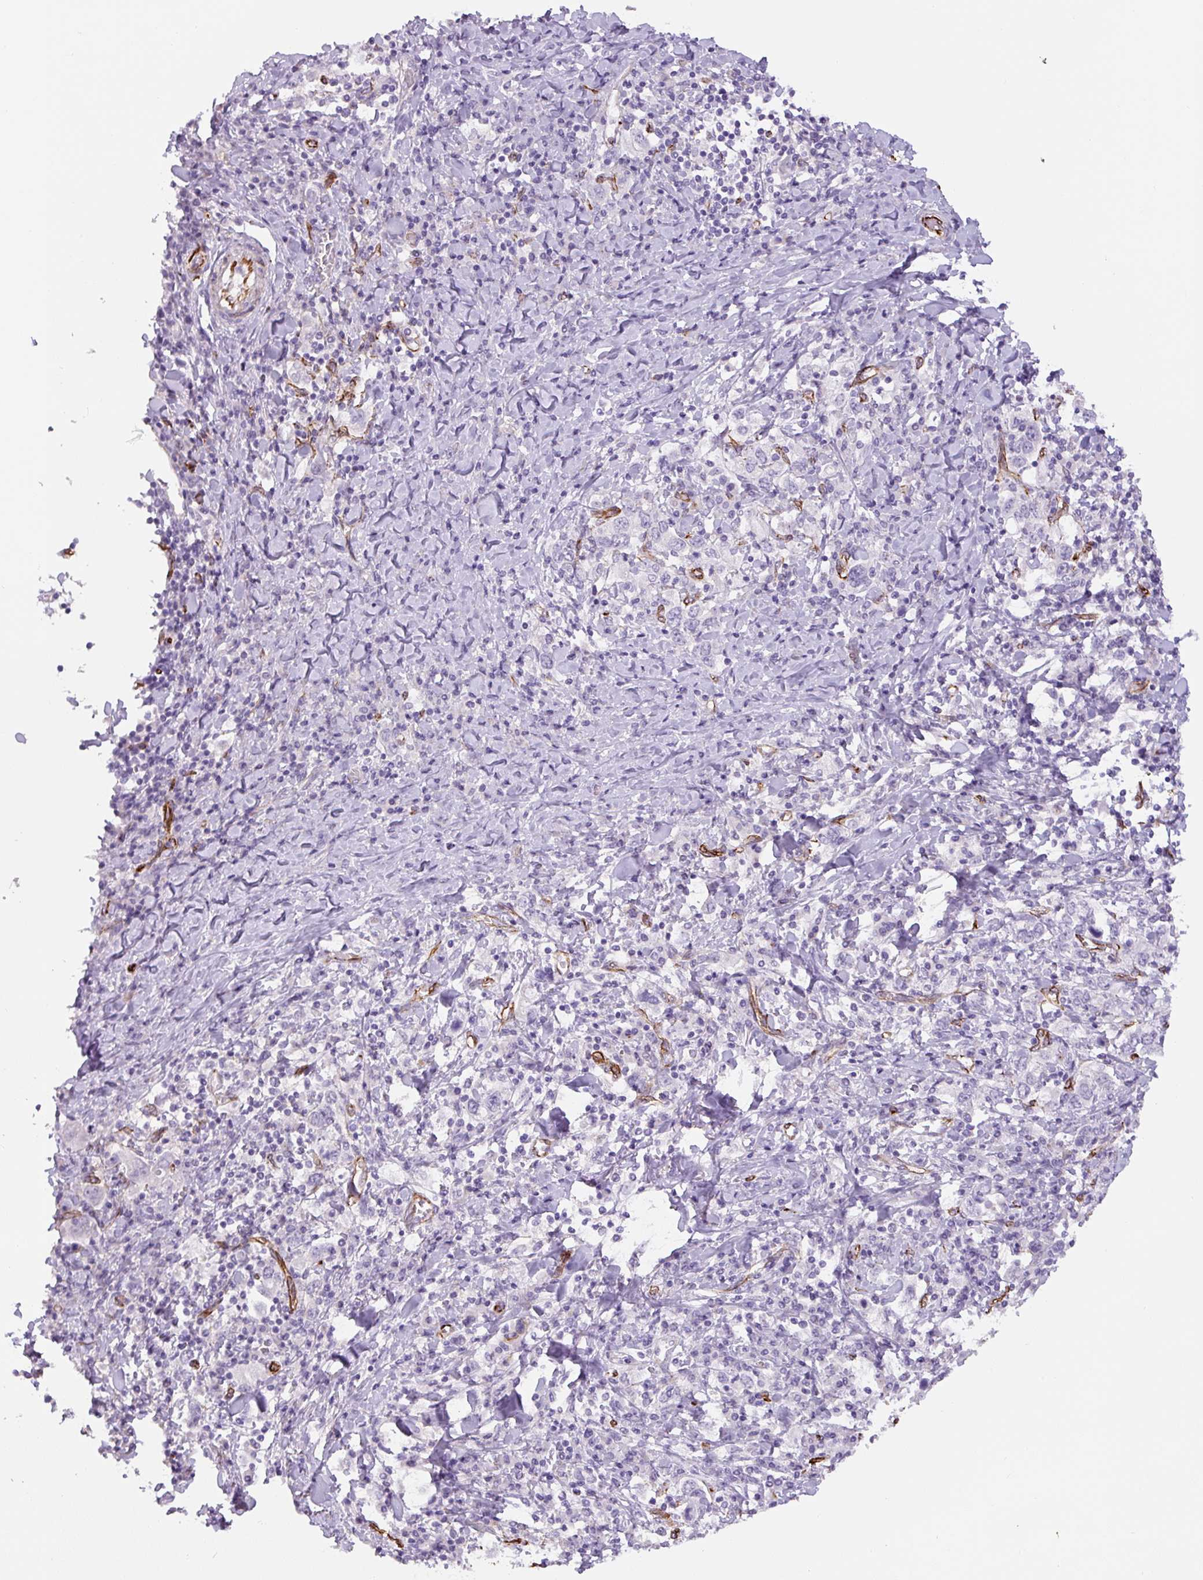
{"staining": {"intensity": "negative", "quantity": "none", "location": "none"}, "tissue": "stomach cancer", "cell_type": "Tumor cells", "image_type": "cancer", "snomed": [{"axis": "morphology", "description": "Adenocarcinoma, NOS"}, {"axis": "topography", "description": "Stomach, upper"}, {"axis": "topography", "description": "Stomach"}], "caption": "Stomach cancer (adenocarcinoma) stained for a protein using IHC demonstrates no positivity tumor cells.", "gene": "NES", "patient": {"sex": "male", "age": 62}}